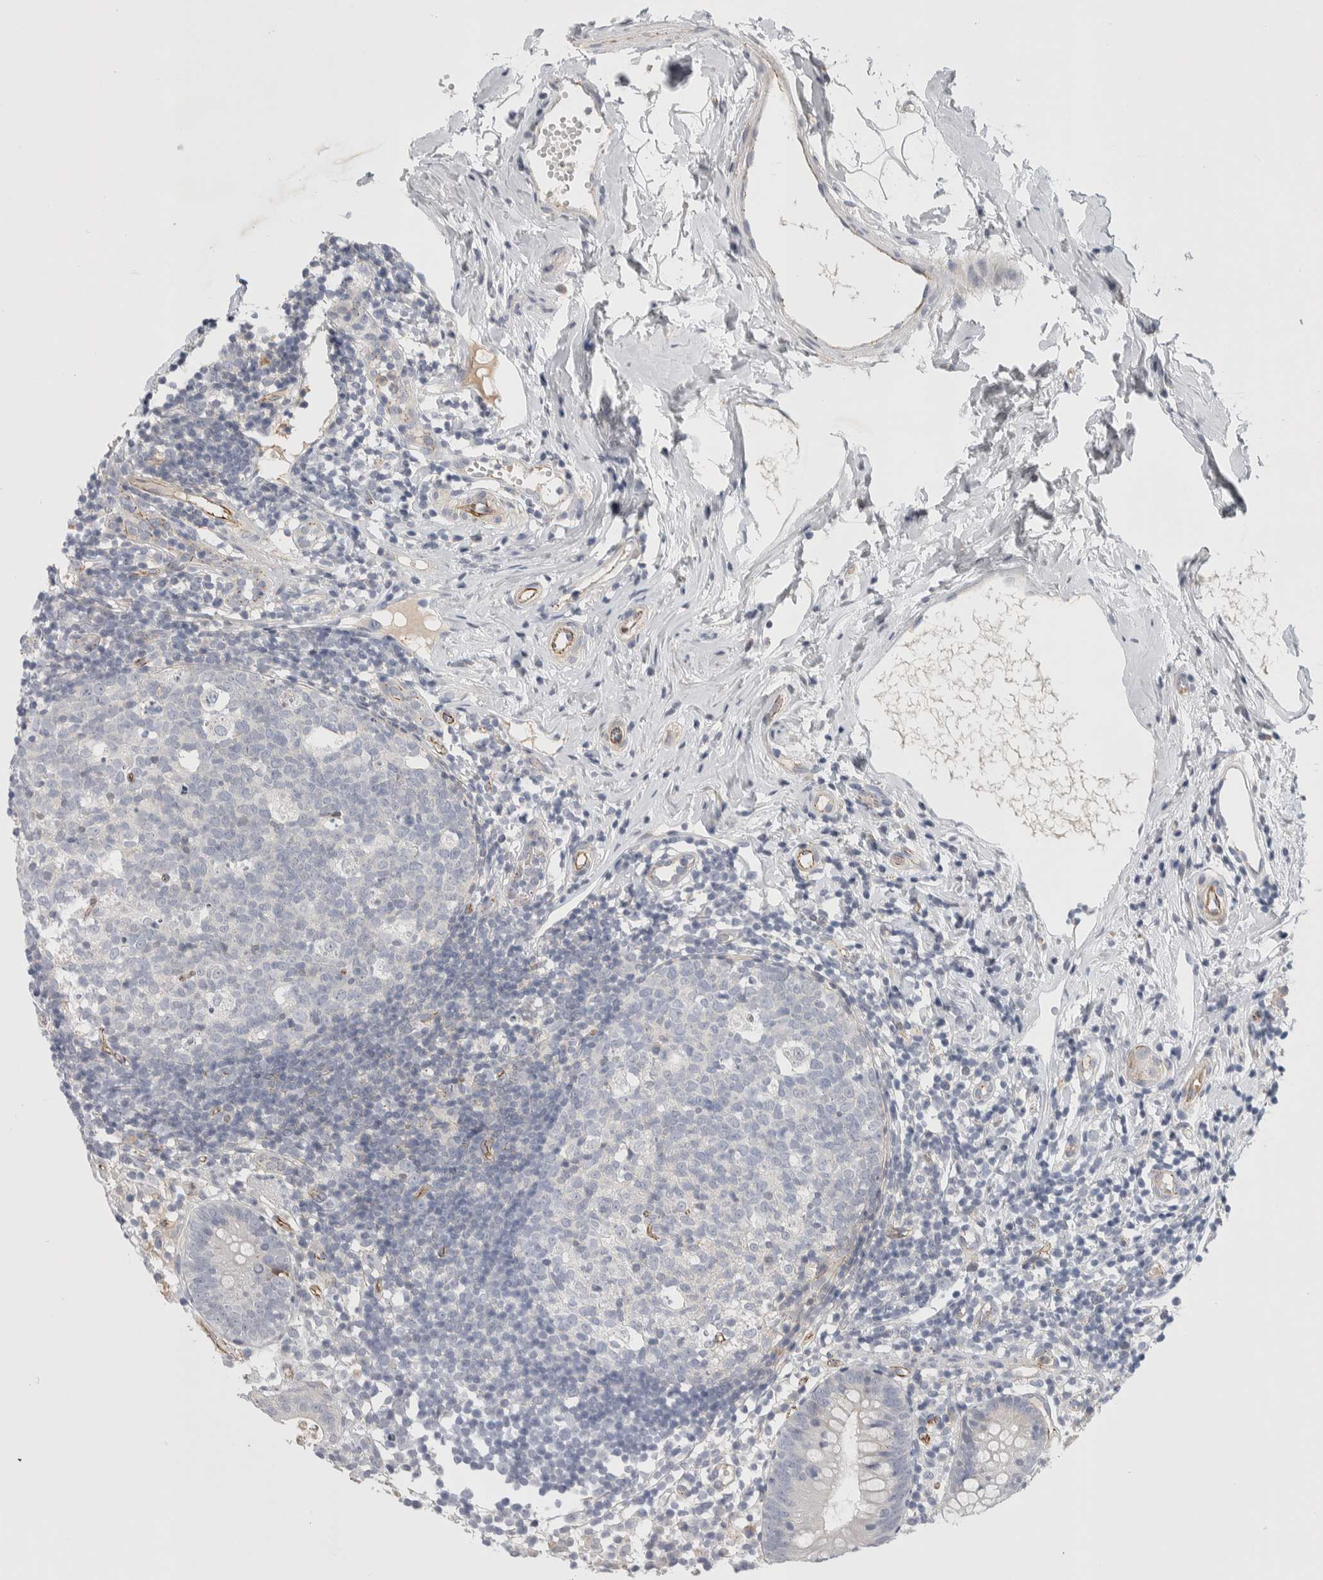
{"staining": {"intensity": "weak", "quantity": "<25%", "location": "cytoplasmic/membranous"}, "tissue": "appendix", "cell_type": "Glandular cells", "image_type": "normal", "snomed": [{"axis": "morphology", "description": "Normal tissue, NOS"}, {"axis": "topography", "description": "Appendix"}], "caption": "Micrograph shows no significant protein staining in glandular cells of benign appendix. The staining was performed using DAB (3,3'-diaminobenzidine) to visualize the protein expression in brown, while the nuclei were stained in blue with hematoxylin (Magnification: 20x).", "gene": "ZNF862", "patient": {"sex": "female", "age": 20}}